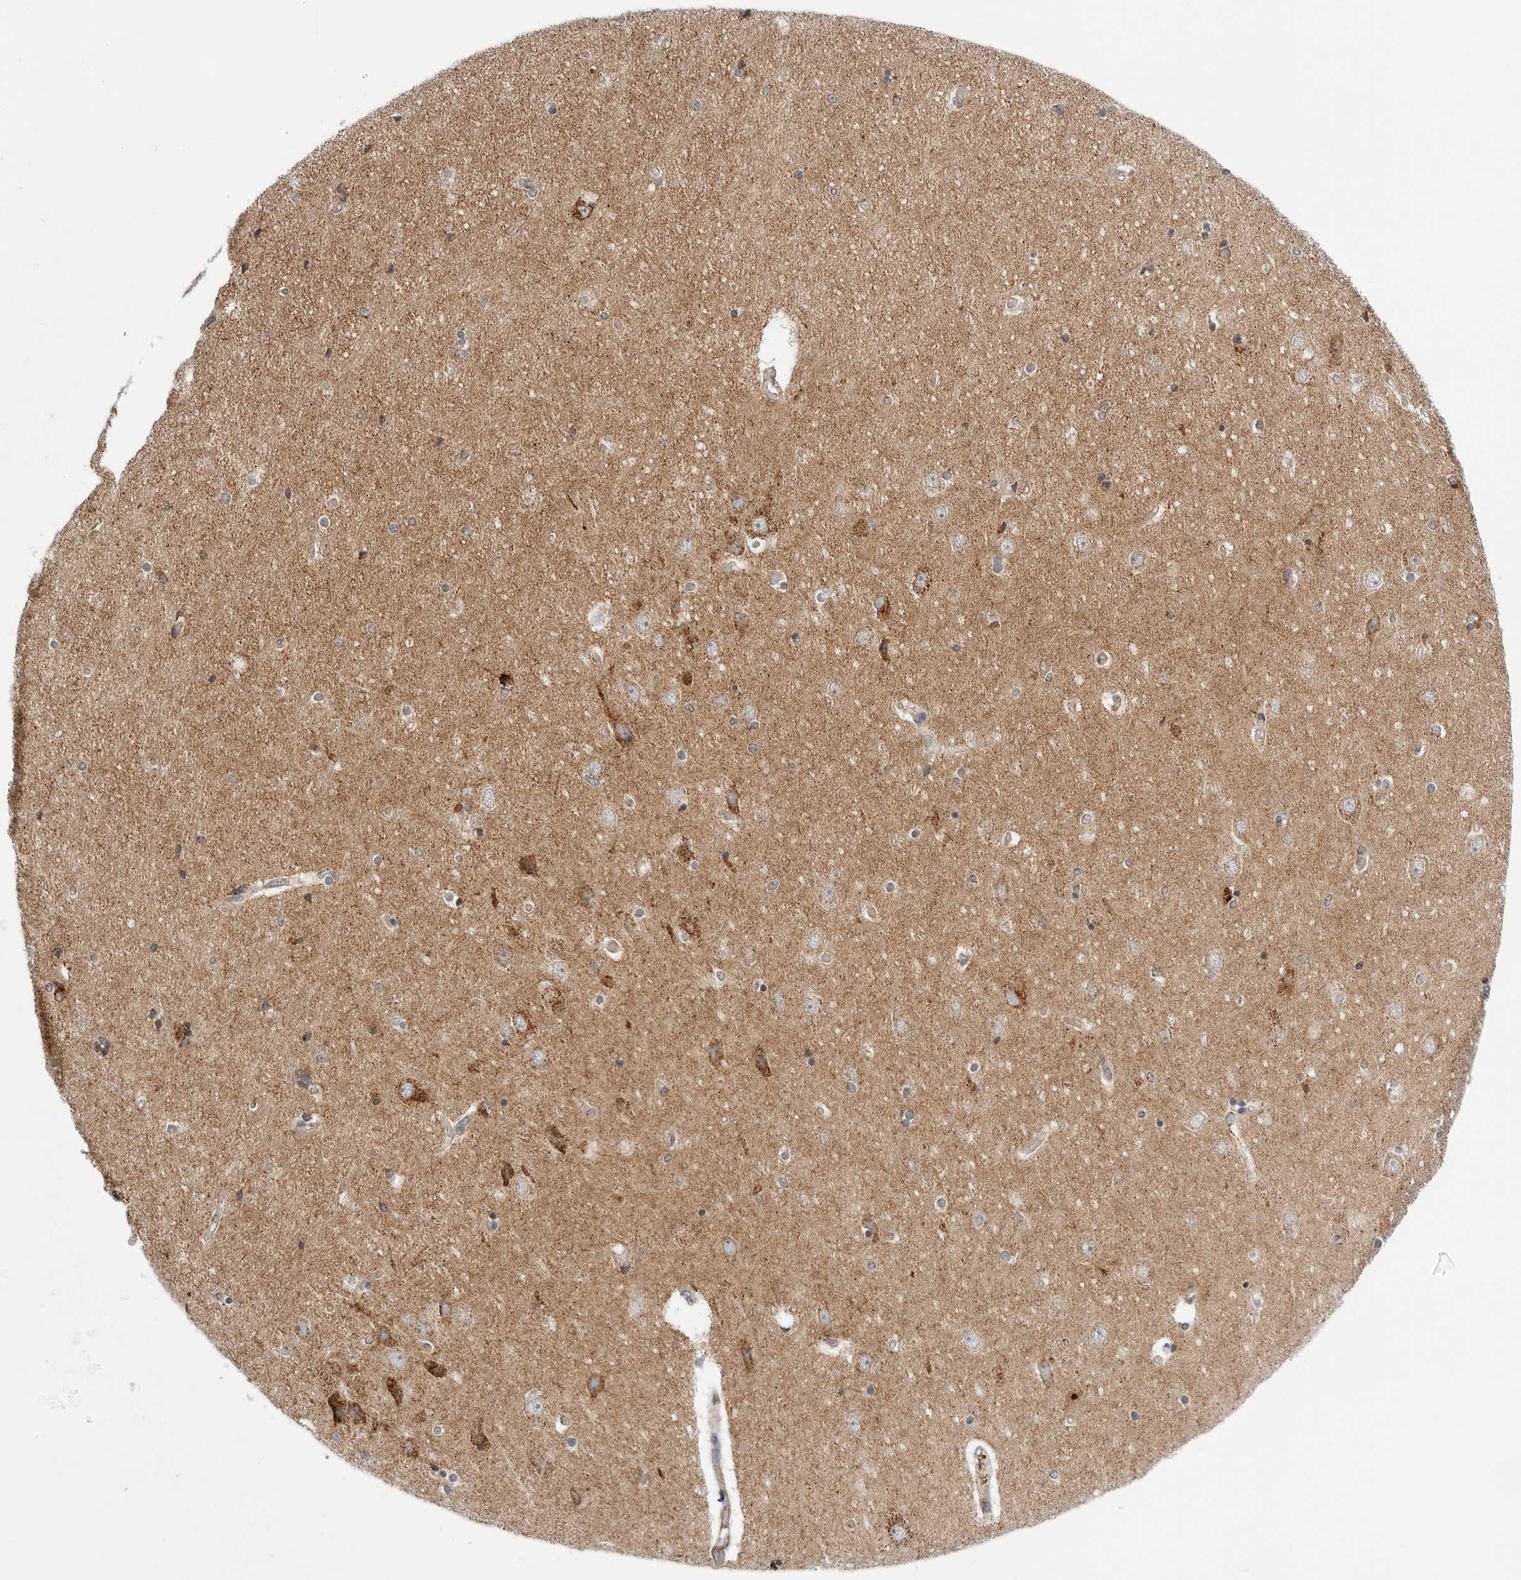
{"staining": {"intensity": "weak", "quantity": "<25%", "location": "cytoplasmic/membranous"}, "tissue": "hippocampus", "cell_type": "Glial cells", "image_type": "normal", "snomed": [{"axis": "morphology", "description": "Normal tissue, NOS"}, {"axis": "topography", "description": "Hippocampus"}], "caption": "This is an IHC histopathology image of normal human hippocampus. There is no positivity in glial cells.", "gene": "ATP5IF1", "patient": {"sex": "female", "age": 54}}